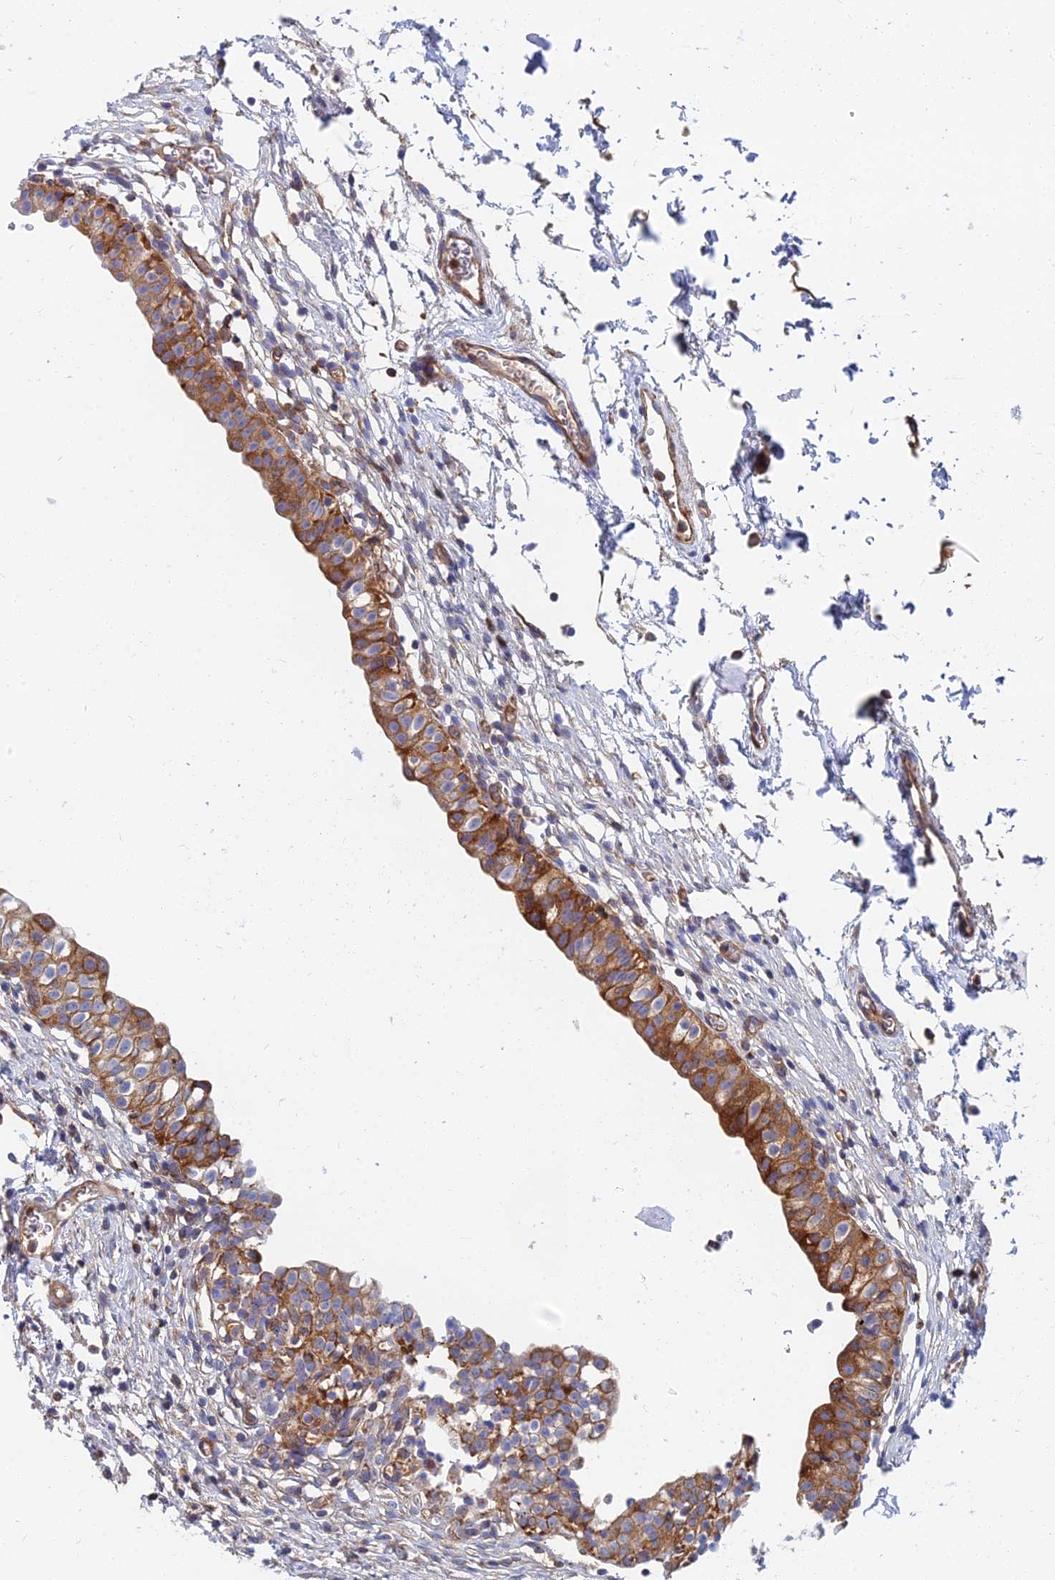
{"staining": {"intensity": "strong", "quantity": ">75%", "location": "cytoplasmic/membranous"}, "tissue": "urinary bladder", "cell_type": "Urothelial cells", "image_type": "normal", "snomed": [{"axis": "morphology", "description": "Normal tissue, NOS"}, {"axis": "topography", "description": "Urinary bladder"}, {"axis": "topography", "description": "Peripheral nerve tissue"}], "caption": "Urinary bladder stained with immunohistochemistry reveals strong cytoplasmic/membranous staining in approximately >75% of urothelial cells.", "gene": "FFAR3", "patient": {"sex": "male", "age": 55}}